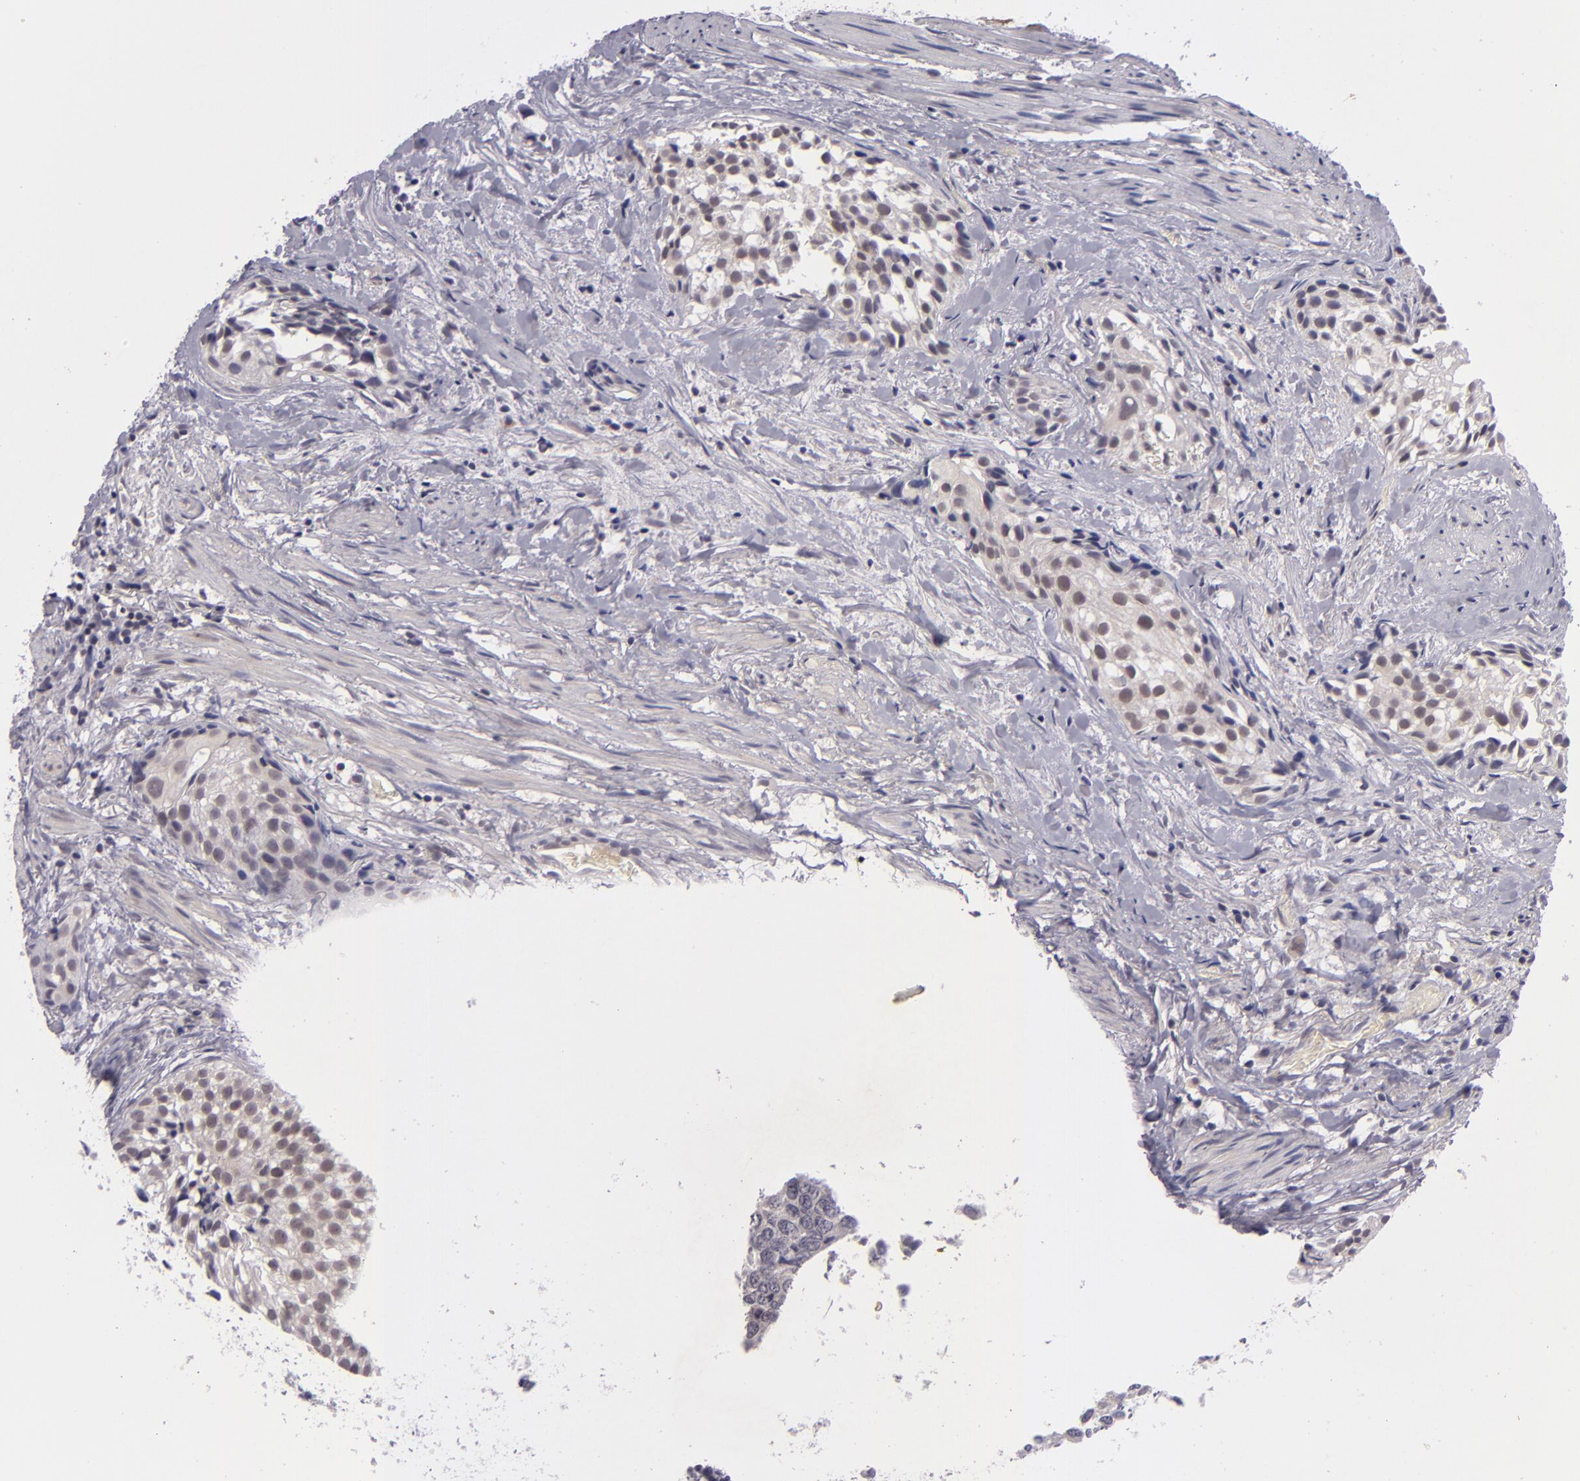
{"staining": {"intensity": "negative", "quantity": "none", "location": "none"}, "tissue": "urothelial cancer", "cell_type": "Tumor cells", "image_type": "cancer", "snomed": [{"axis": "morphology", "description": "Urothelial carcinoma, High grade"}, {"axis": "topography", "description": "Urinary bladder"}], "caption": "Tumor cells are negative for protein expression in human urothelial cancer.", "gene": "CASP8", "patient": {"sex": "female", "age": 78}}